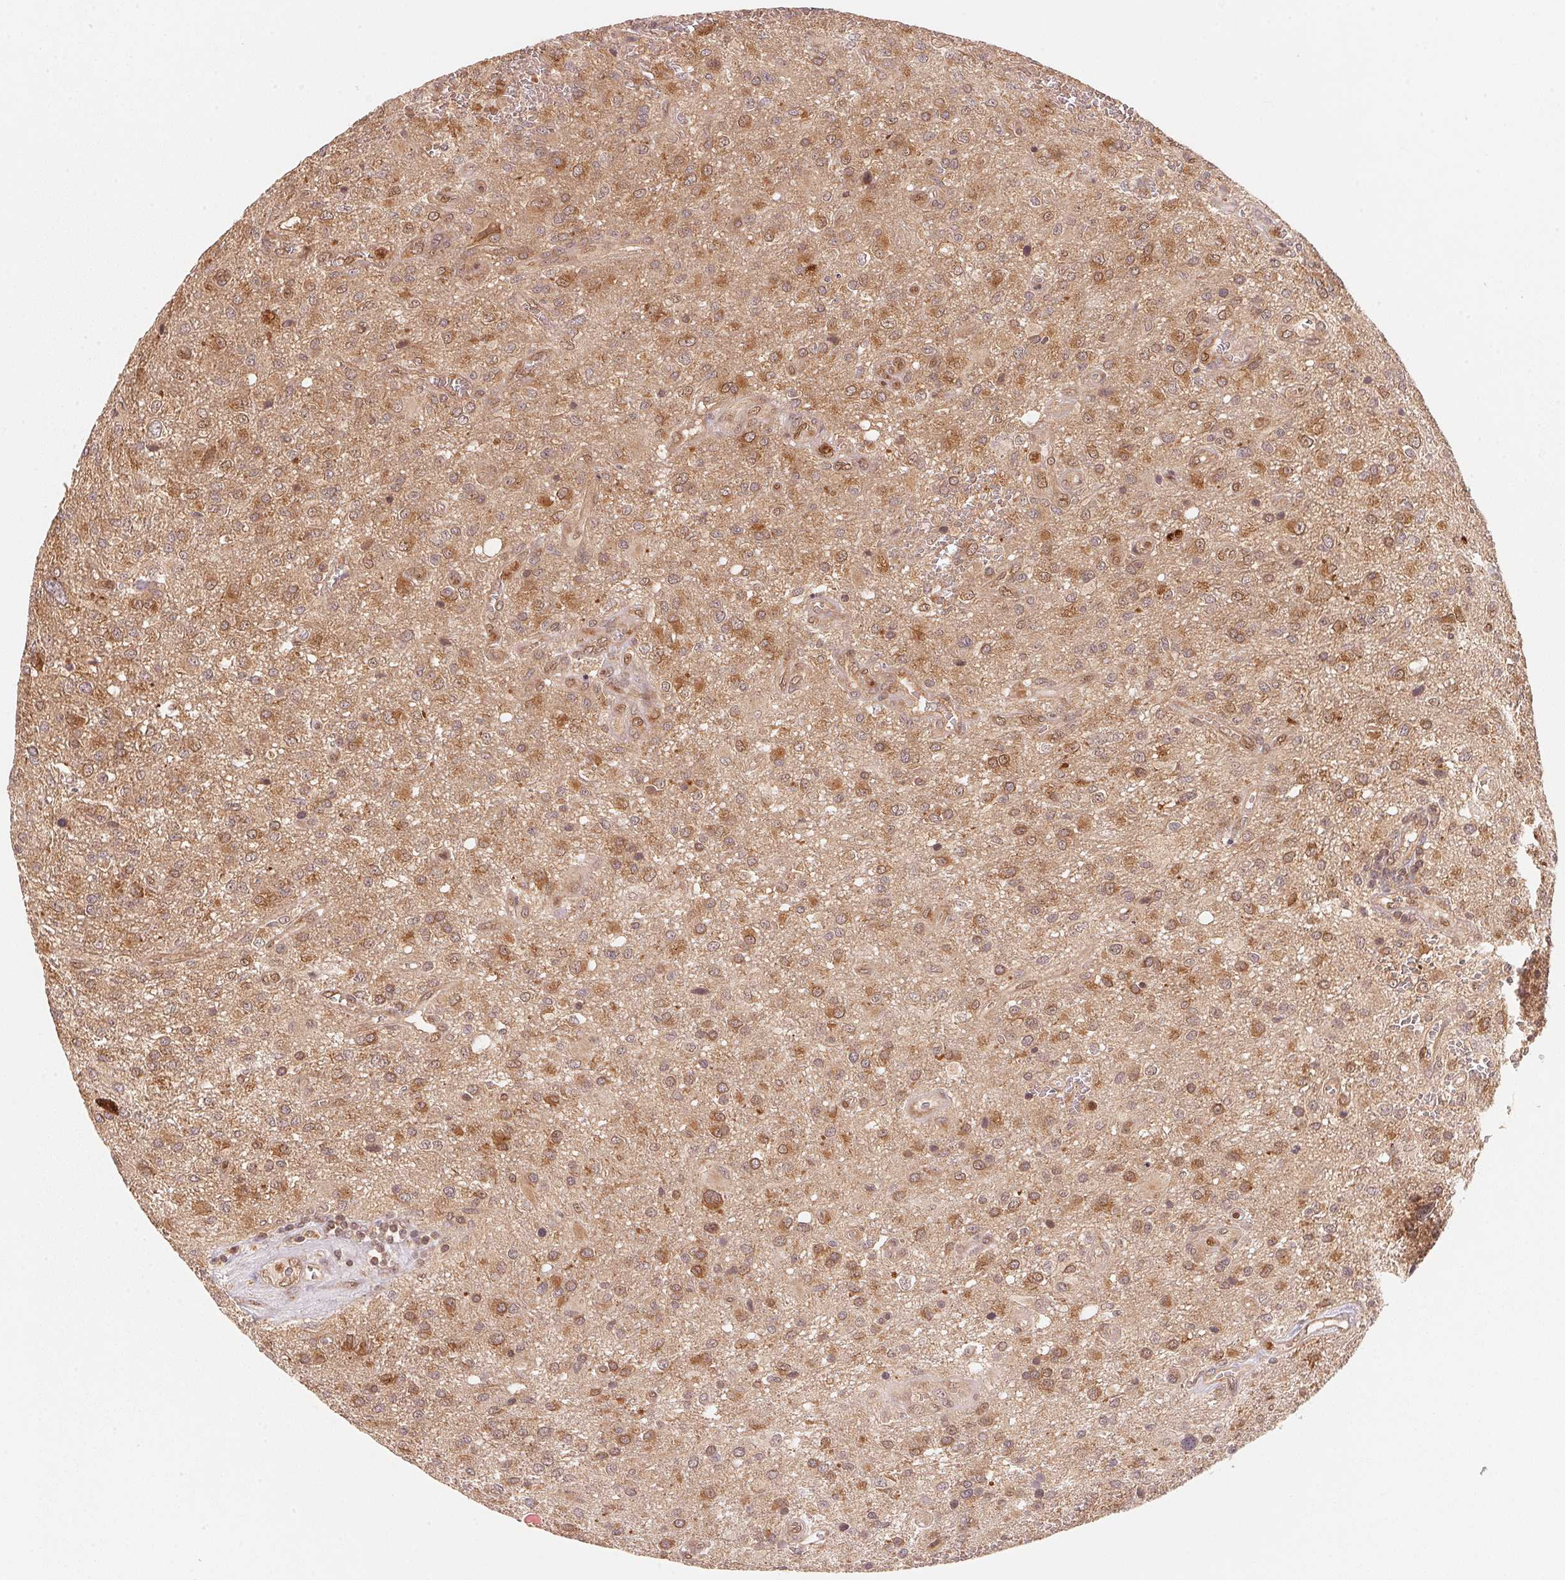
{"staining": {"intensity": "moderate", "quantity": ">75%", "location": "cytoplasmic/membranous,nuclear"}, "tissue": "glioma", "cell_type": "Tumor cells", "image_type": "cancer", "snomed": [{"axis": "morphology", "description": "Glioma, malignant, Low grade"}, {"axis": "topography", "description": "Brain"}], "caption": "A high-resolution photomicrograph shows immunohistochemistry (IHC) staining of malignant glioma (low-grade), which displays moderate cytoplasmic/membranous and nuclear positivity in about >75% of tumor cells.", "gene": "CCDC102B", "patient": {"sex": "male", "age": 66}}